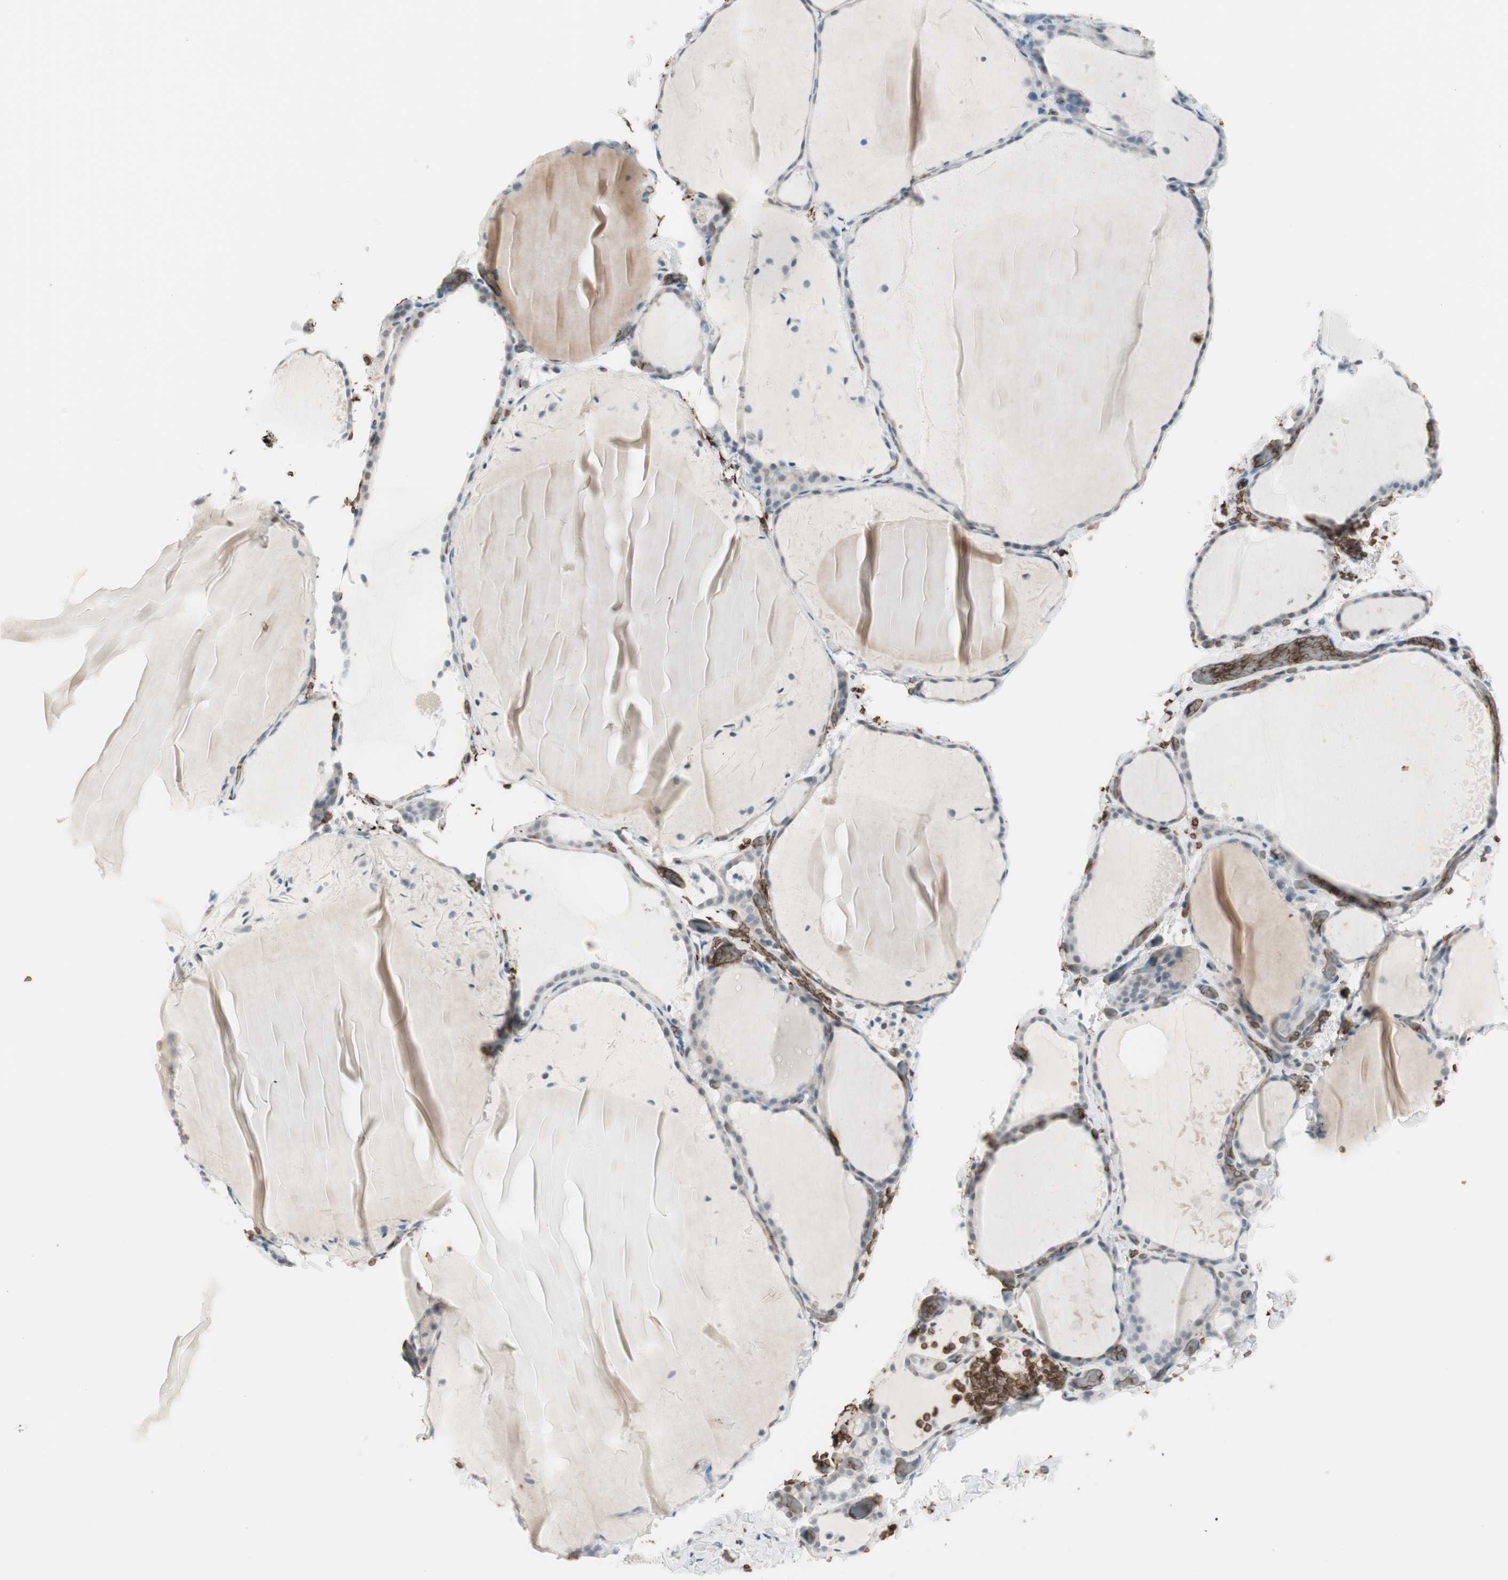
{"staining": {"intensity": "negative", "quantity": "none", "location": "none"}, "tissue": "thyroid gland", "cell_type": "Glandular cells", "image_type": "normal", "snomed": [{"axis": "morphology", "description": "Normal tissue, NOS"}, {"axis": "topography", "description": "Thyroid gland"}], "caption": "Immunohistochemical staining of benign human thyroid gland shows no significant positivity in glandular cells.", "gene": "MAP4K1", "patient": {"sex": "female", "age": 22}}